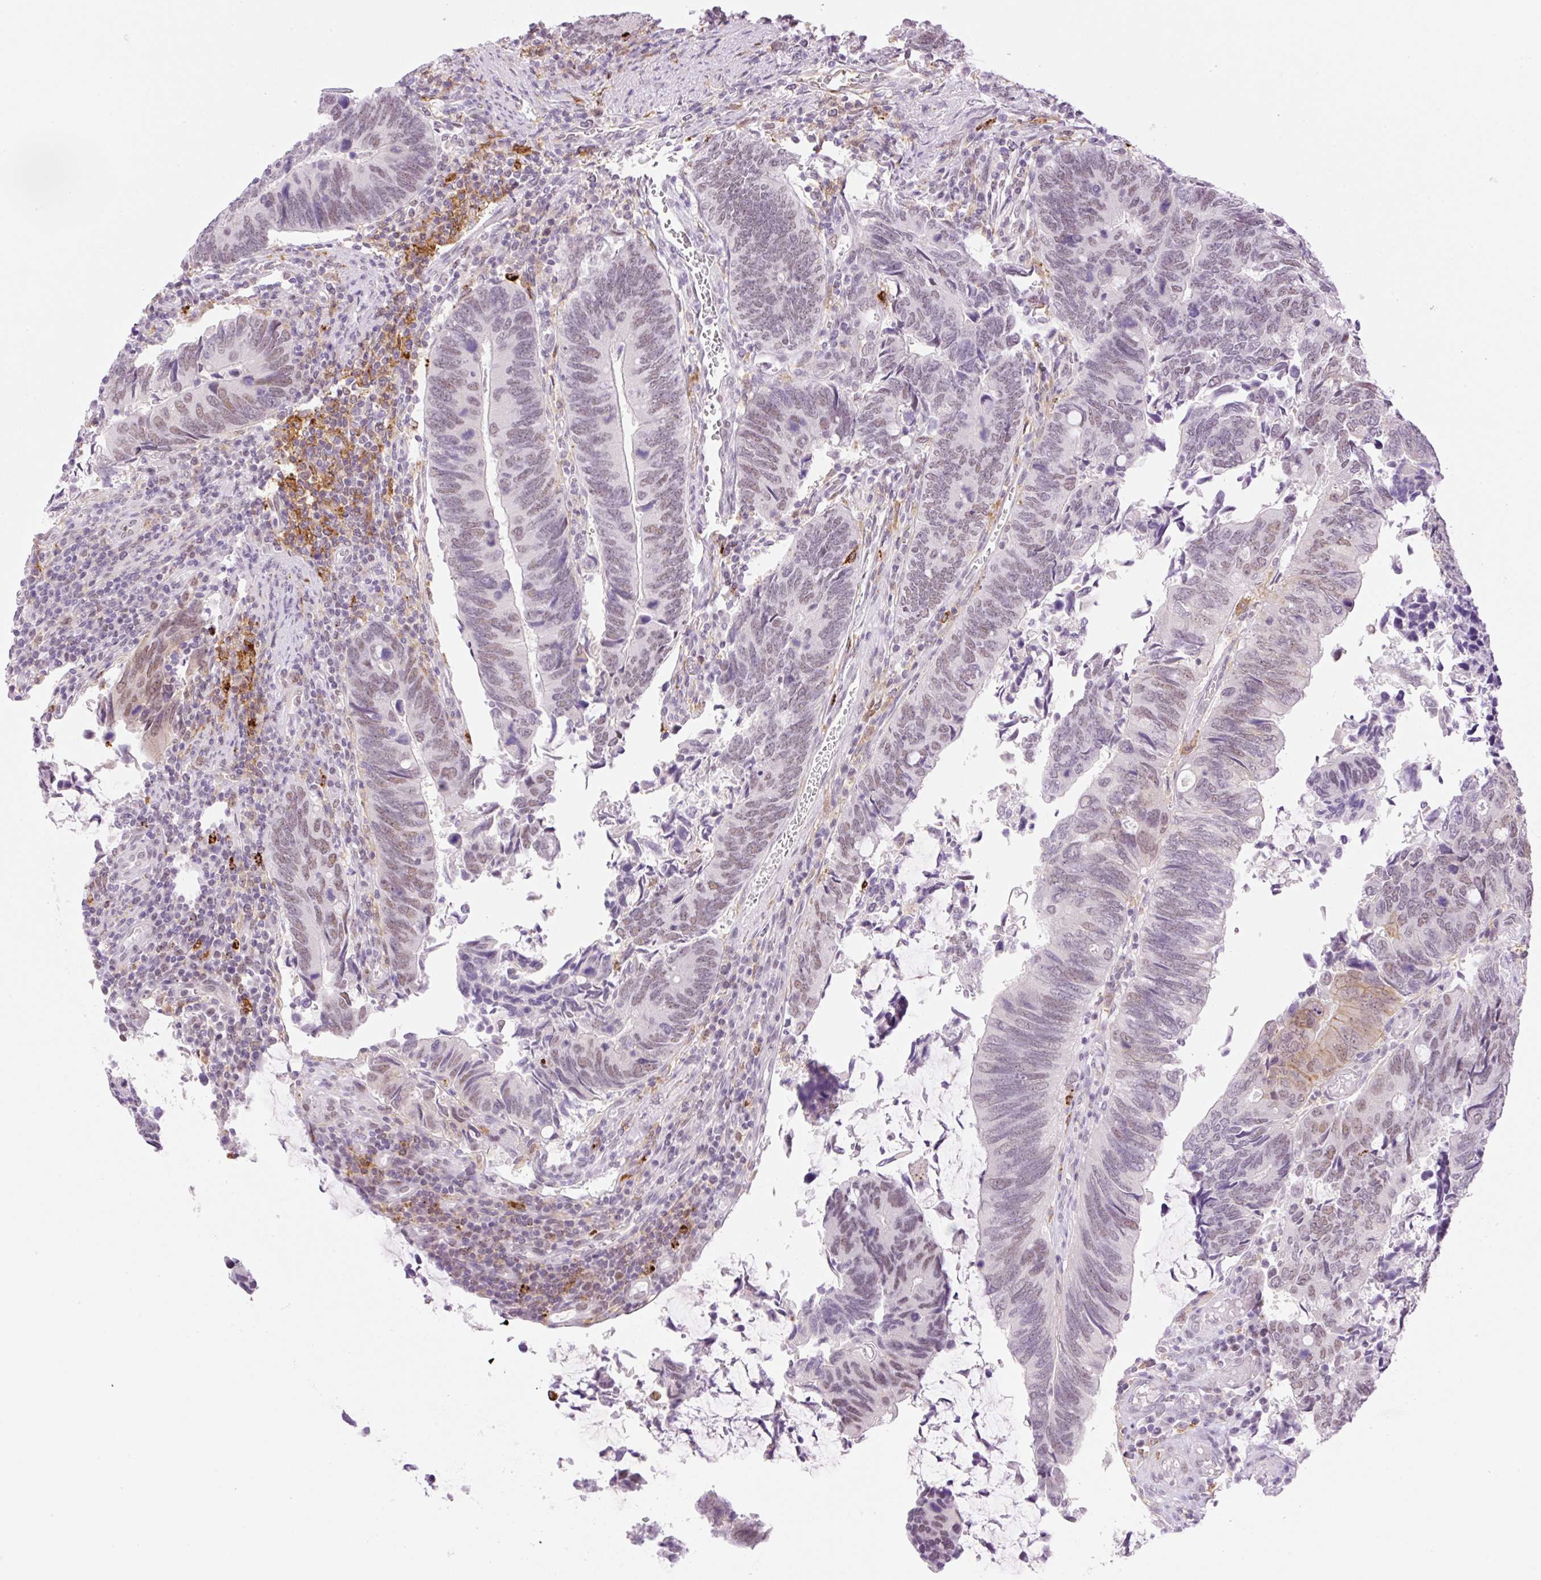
{"staining": {"intensity": "weak", "quantity": "25%-75%", "location": "nuclear"}, "tissue": "colorectal cancer", "cell_type": "Tumor cells", "image_type": "cancer", "snomed": [{"axis": "morphology", "description": "Adenocarcinoma, NOS"}, {"axis": "topography", "description": "Colon"}], "caption": "Approximately 25%-75% of tumor cells in human colorectal cancer (adenocarcinoma) demonstrate weak nuclear protein positivity as visualized by brown immunohistochemical staining.", "gene": "PALM3", "patient": {"sex": "male", "age": 87}}